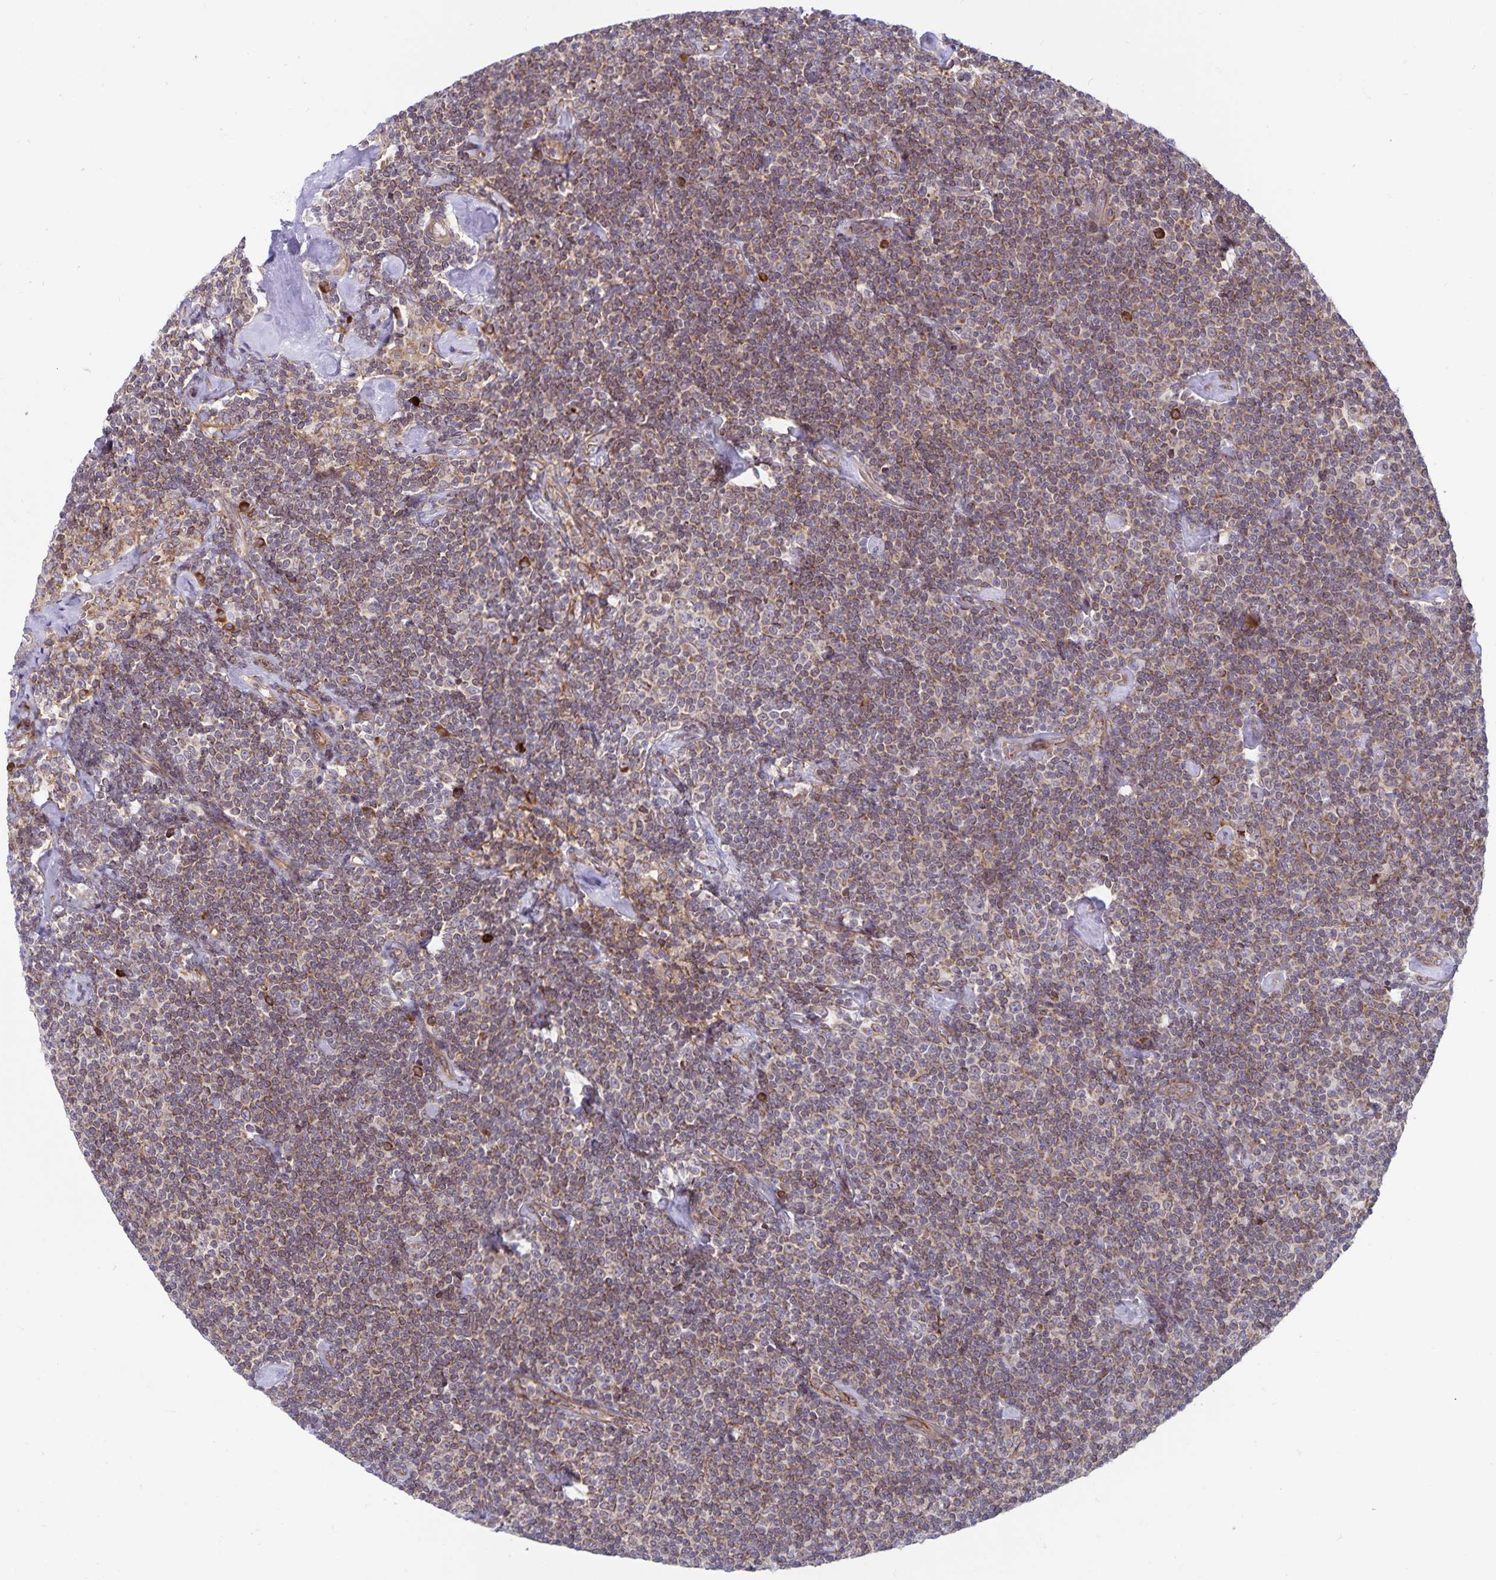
{"staining": {"intensity": "moderate", "quantity": ">75%", "location": "cytoplasmic/membranous"}, "tissue": "lymphoma", "cell_type": "Tumor cells", "image_type": "cancer", "snomed": [{"axis": "morphology", "description": "Malignant lymphoma, non-Hodgkin's type, Low grade"}, {"axis": "topography", "description": "Lymph node"}], "caption": "Immunohistochemical staining of low-grade malignant lymphoma, non-Hodgkin's type displays medium levels of moderate cytoplasmic/membranous expression in about >75% of tumor cells. Nuclei are stained in blue.", "gene": "SEC62", "patient": {"sex": "male", "age": 81}}